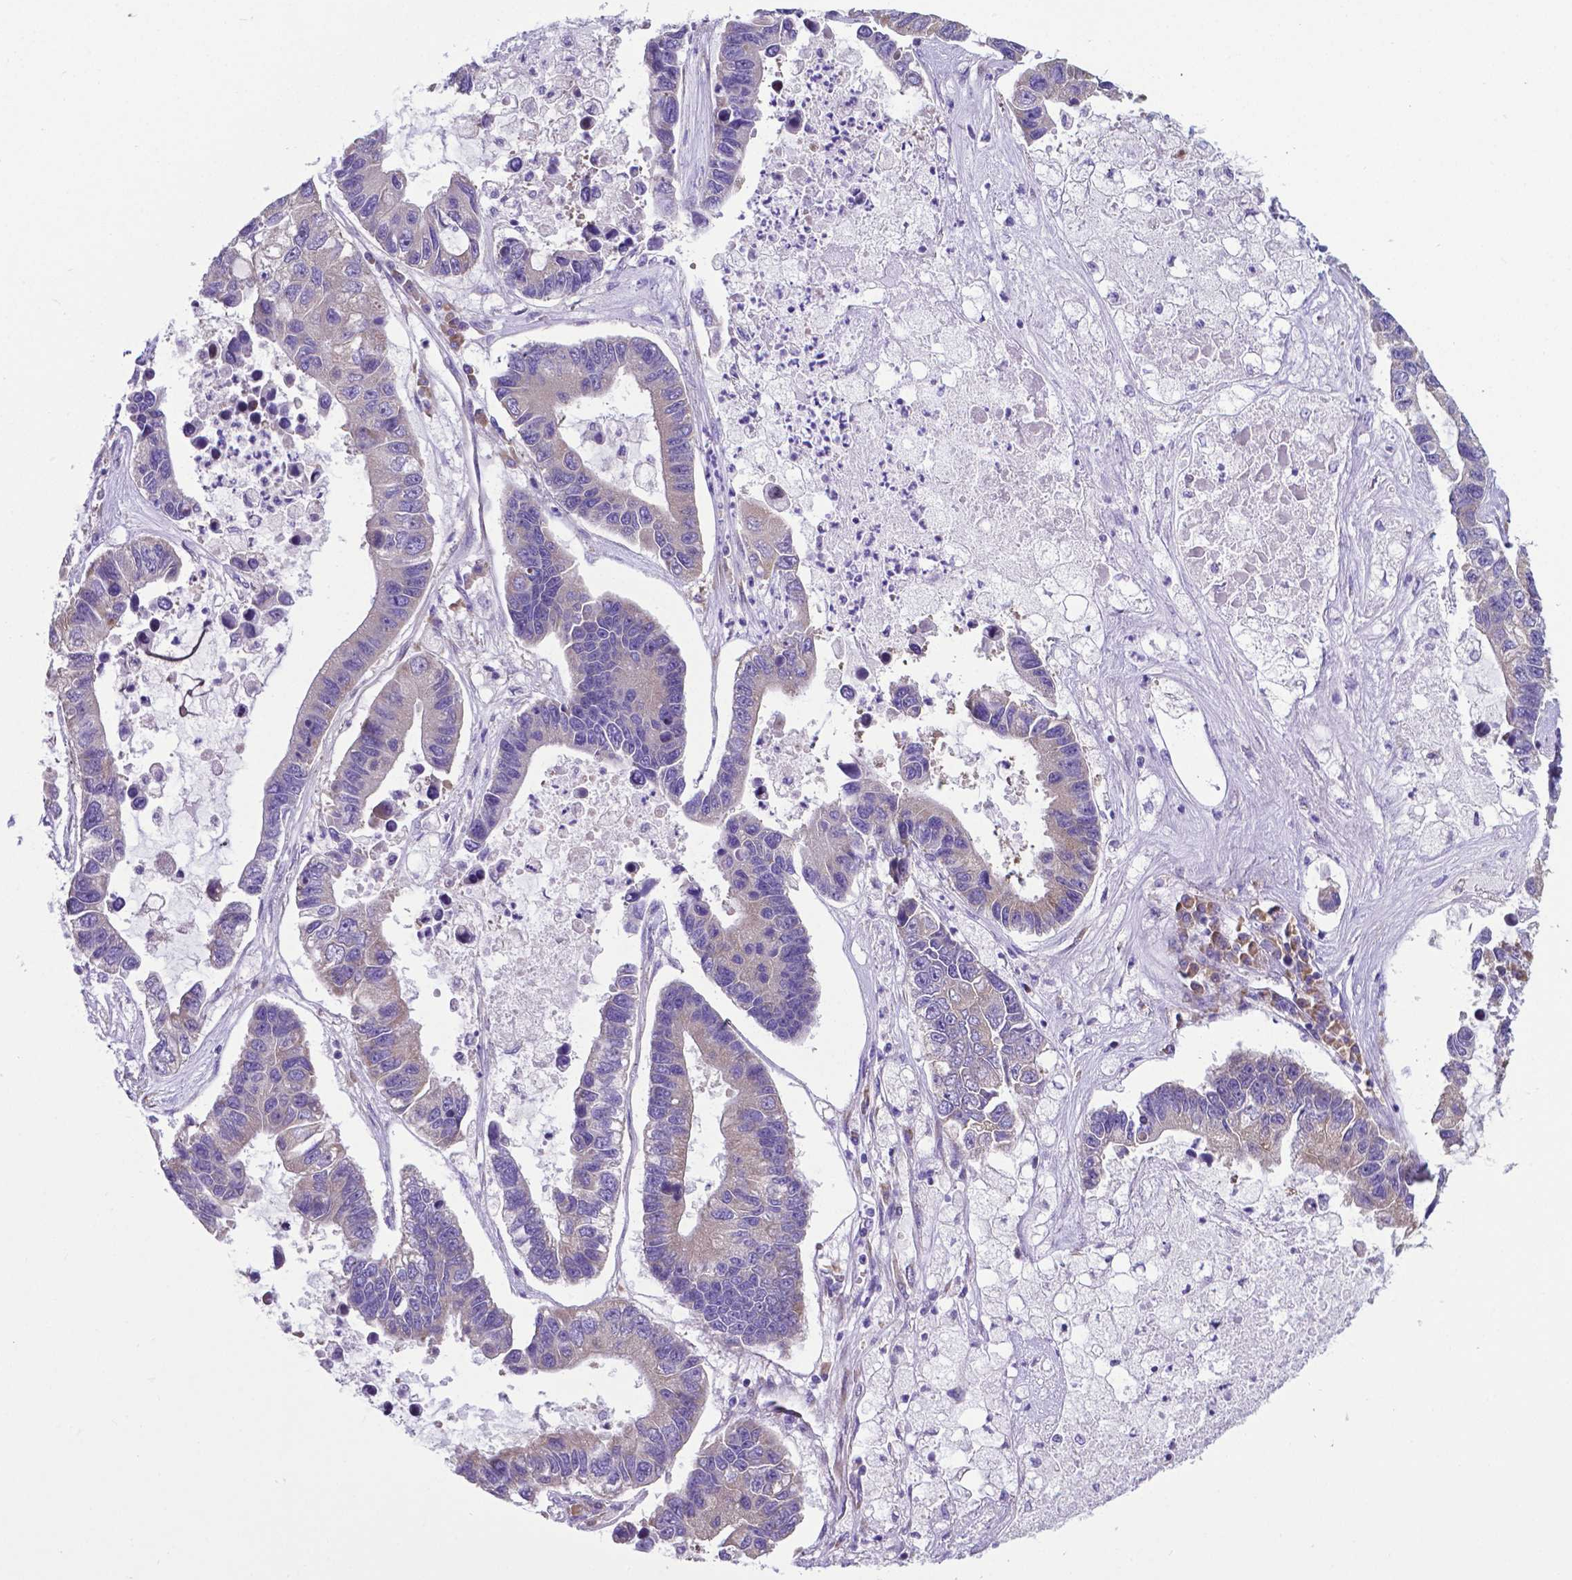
{"staining": {"intensity": "weak", "quantity": ">75%", "location": "cytoplasmic/membranous"}, "tissue": "lung cancer", "cell_type": "Tumor cells", "image_type": "cancer", "snomed": [{"axis": "morphology", "description": "Adenocarcinoma, NOS"}, {"axis": "topography", "description": "Bronchus"}, {"axis": "topography", "description": "Lung"}], "caption": "A micrograph of human lung adenocarcinoma stained for a protein demonstrates weak cytoplasmic/membranous brown staining in tumor cells. The staining was performed using DAB (3,3'-diaminobenzidine) to visualize the protein expression in brown, while the nuclei were stained in blue with hematoxylin (Magnification: 20x).", "gene": "RPL6", "patient": {"sex": "female", "age": 51}}